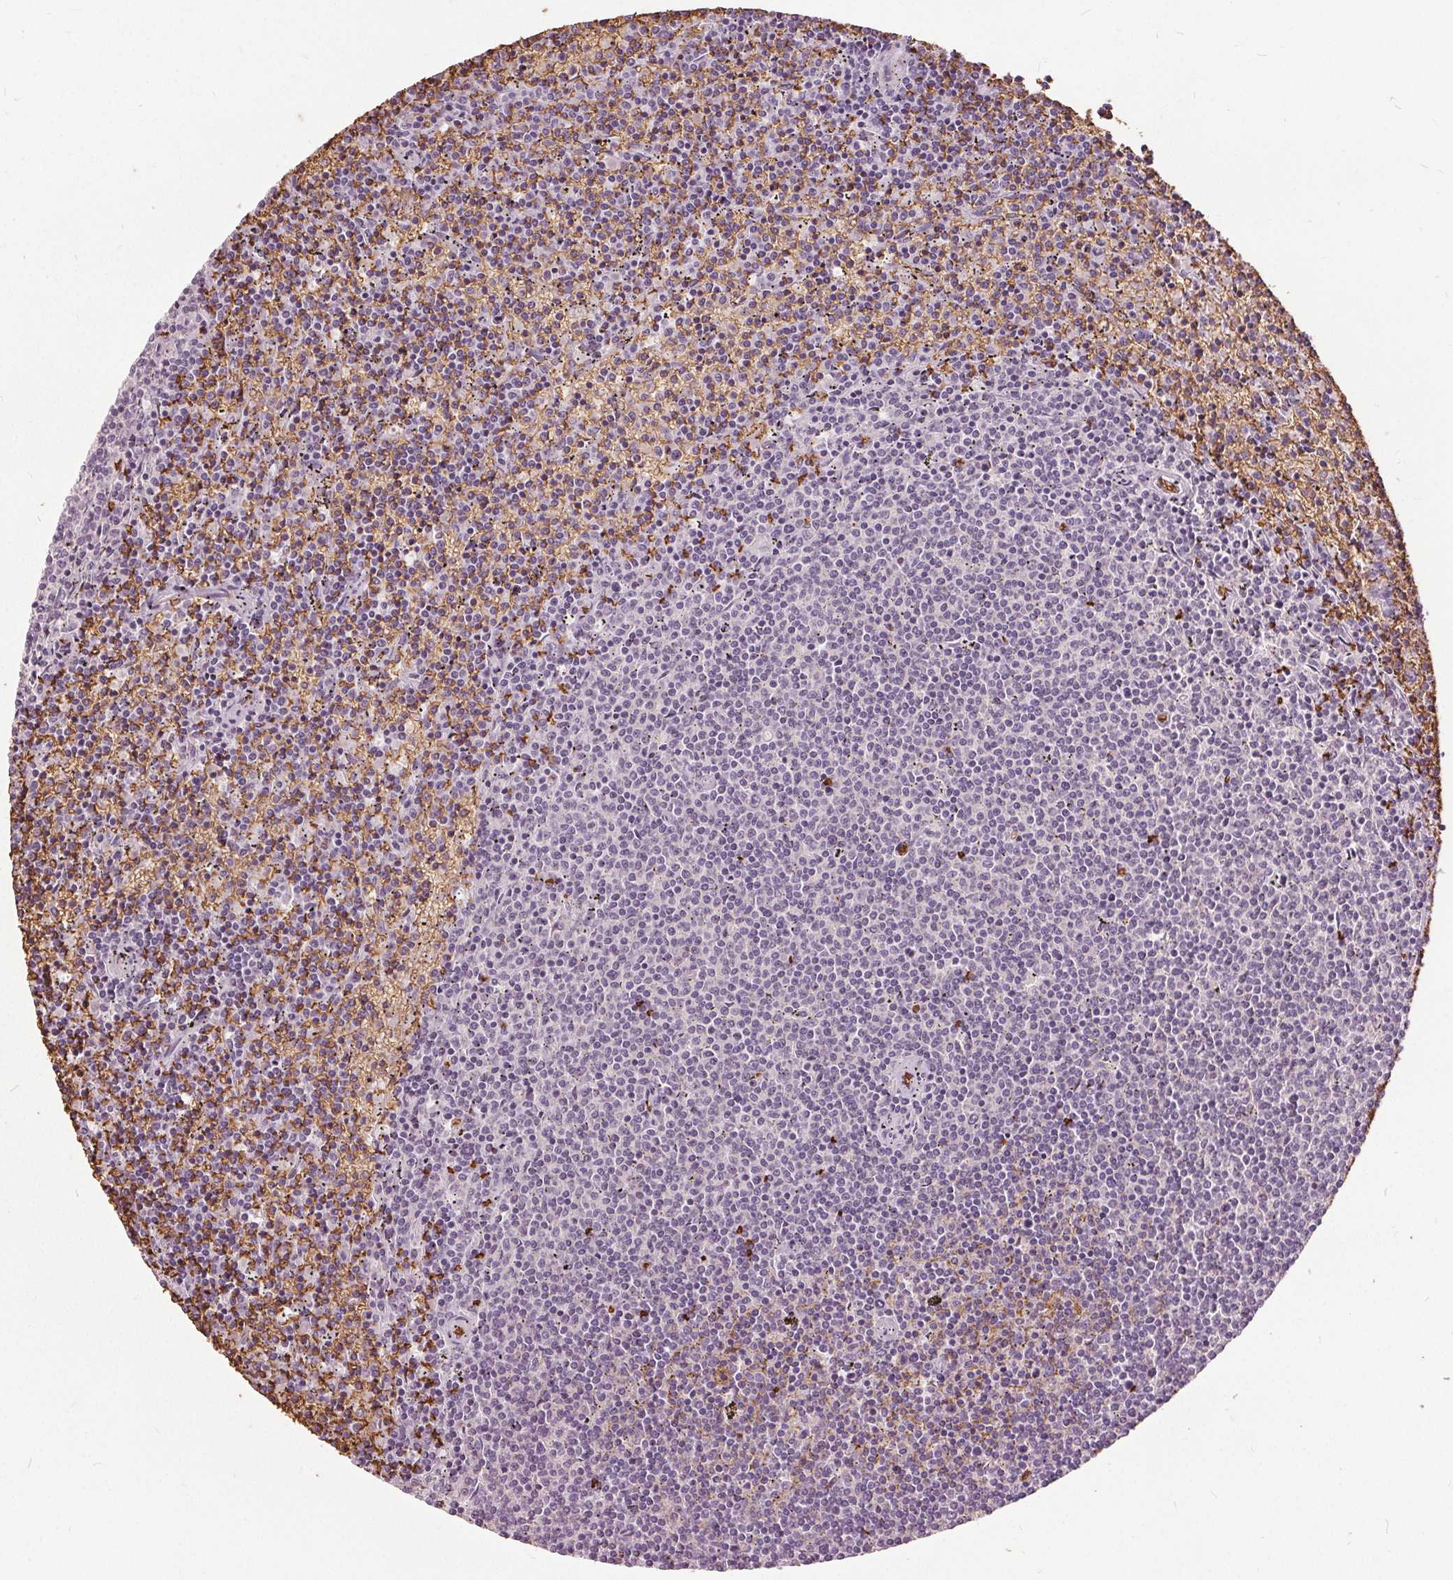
{"staining": {"intensity": "negative", "quantity": "none", "location": "none"}, "tissue": "lymphoma", "cell_type": "Tumor cells", "image_type": "cancer", "snomed": [{"axis": "morphology", "description": "Malignant lymphoma, non-Hodgkin's type, Low grade"}, {"axis": "topography", "description": "Spleen"}], "caption": "A high-resolution histopathology image shows IHC staining of malignant lymphoma, non-Hodgkin's type (low-grade), which exhibits no significant positivity in tumor cells.", "gene": "SLC4A1", "patient": {"sex": "female", "age": 50}}